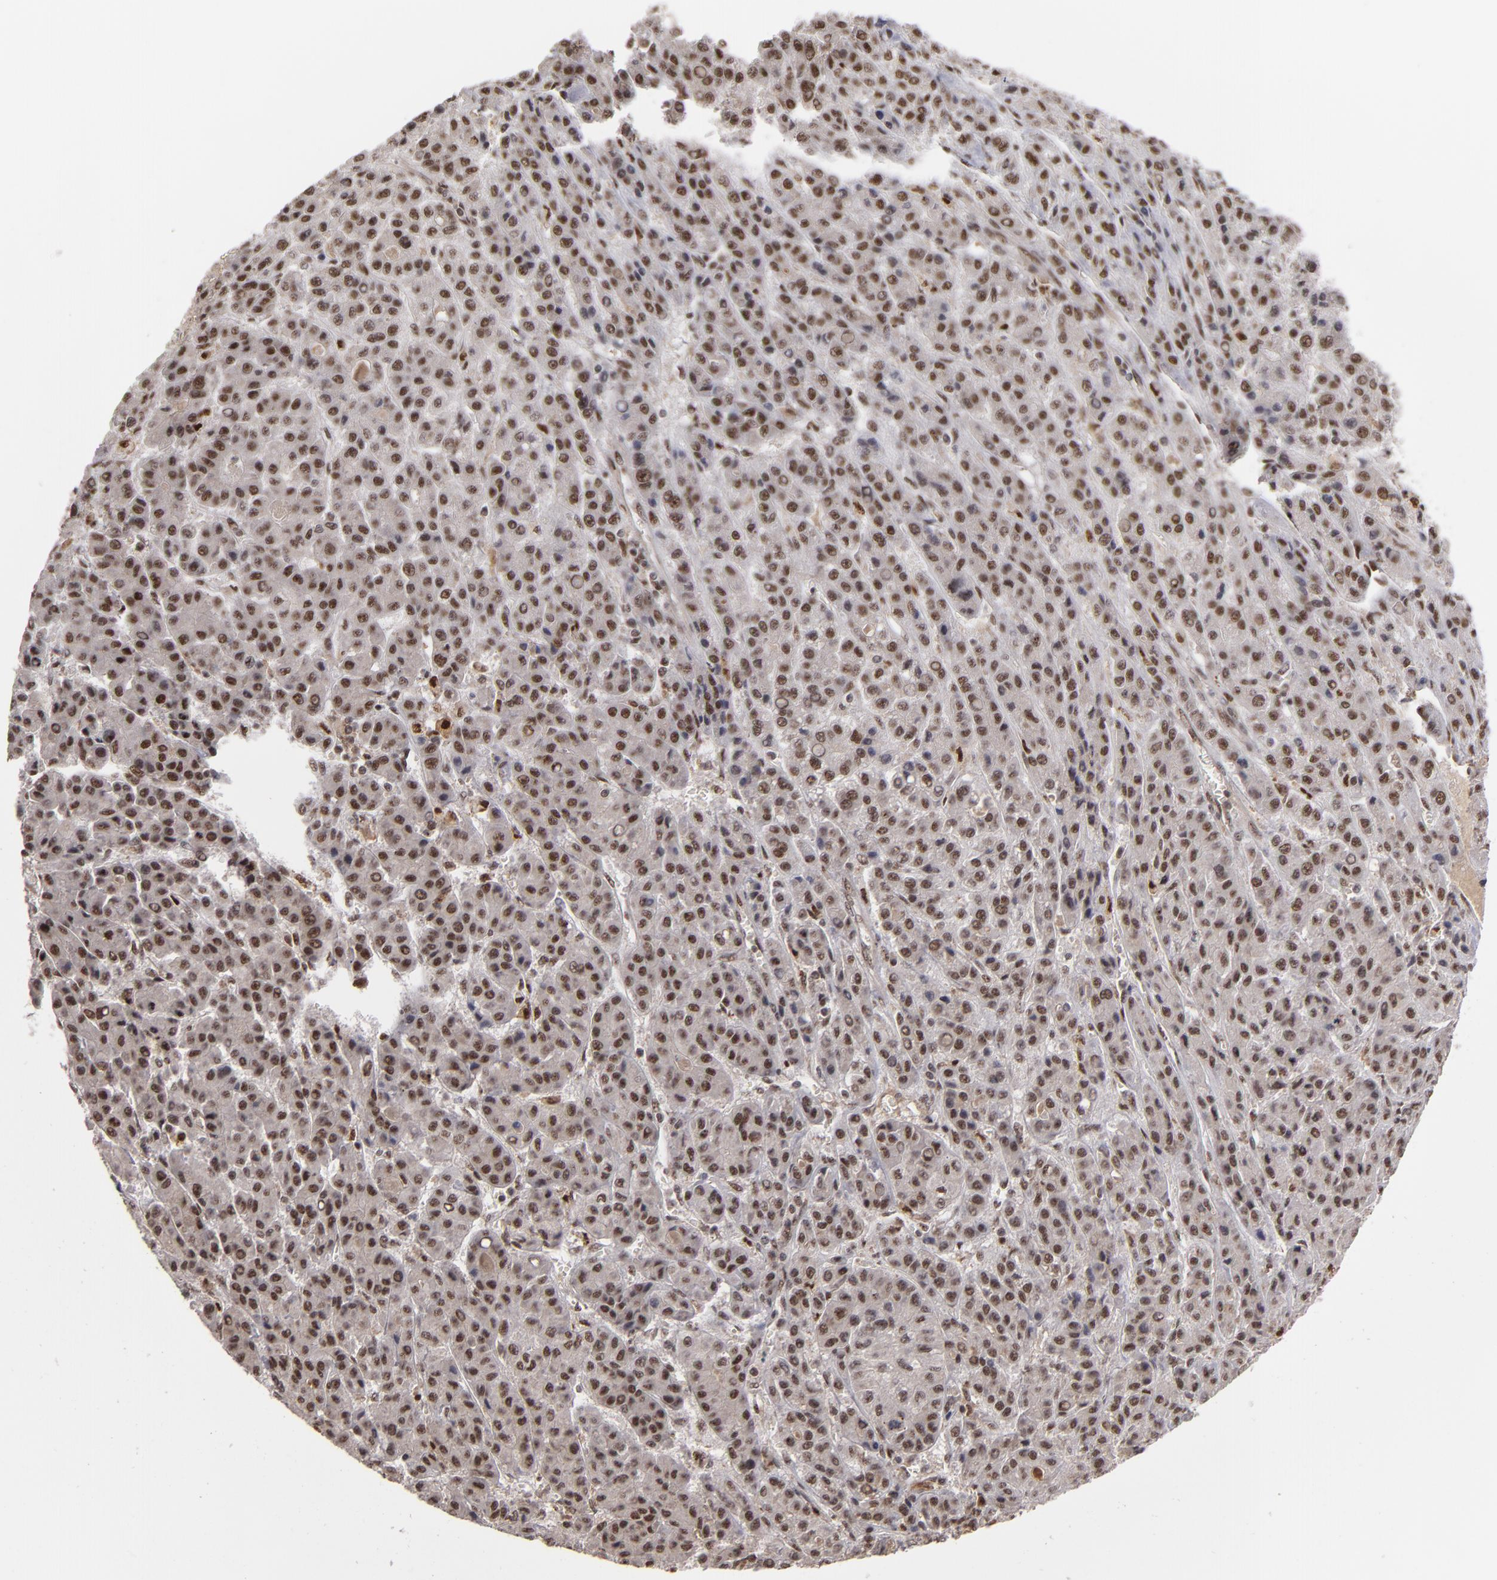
{"staining": {"intensity": "strong", "quantity": ">75%", "location": "nuclear"}, "tissue": "liver cancer", "cell_type": "Tumor cells", "image_type": "cancer", "snomed": [{"axis": "morphology", "description": "Carcinoma, Hepatocellular, NOS"}, {"axis": "topography", "description": "Liver"}], "caption": "Liver hepatocellular carcinoma stained for a protein demonstrates strong nuclear positivity in tumor cells.", "gene": "ZNF234", "patient": {"sex": "male", "age": 70}}